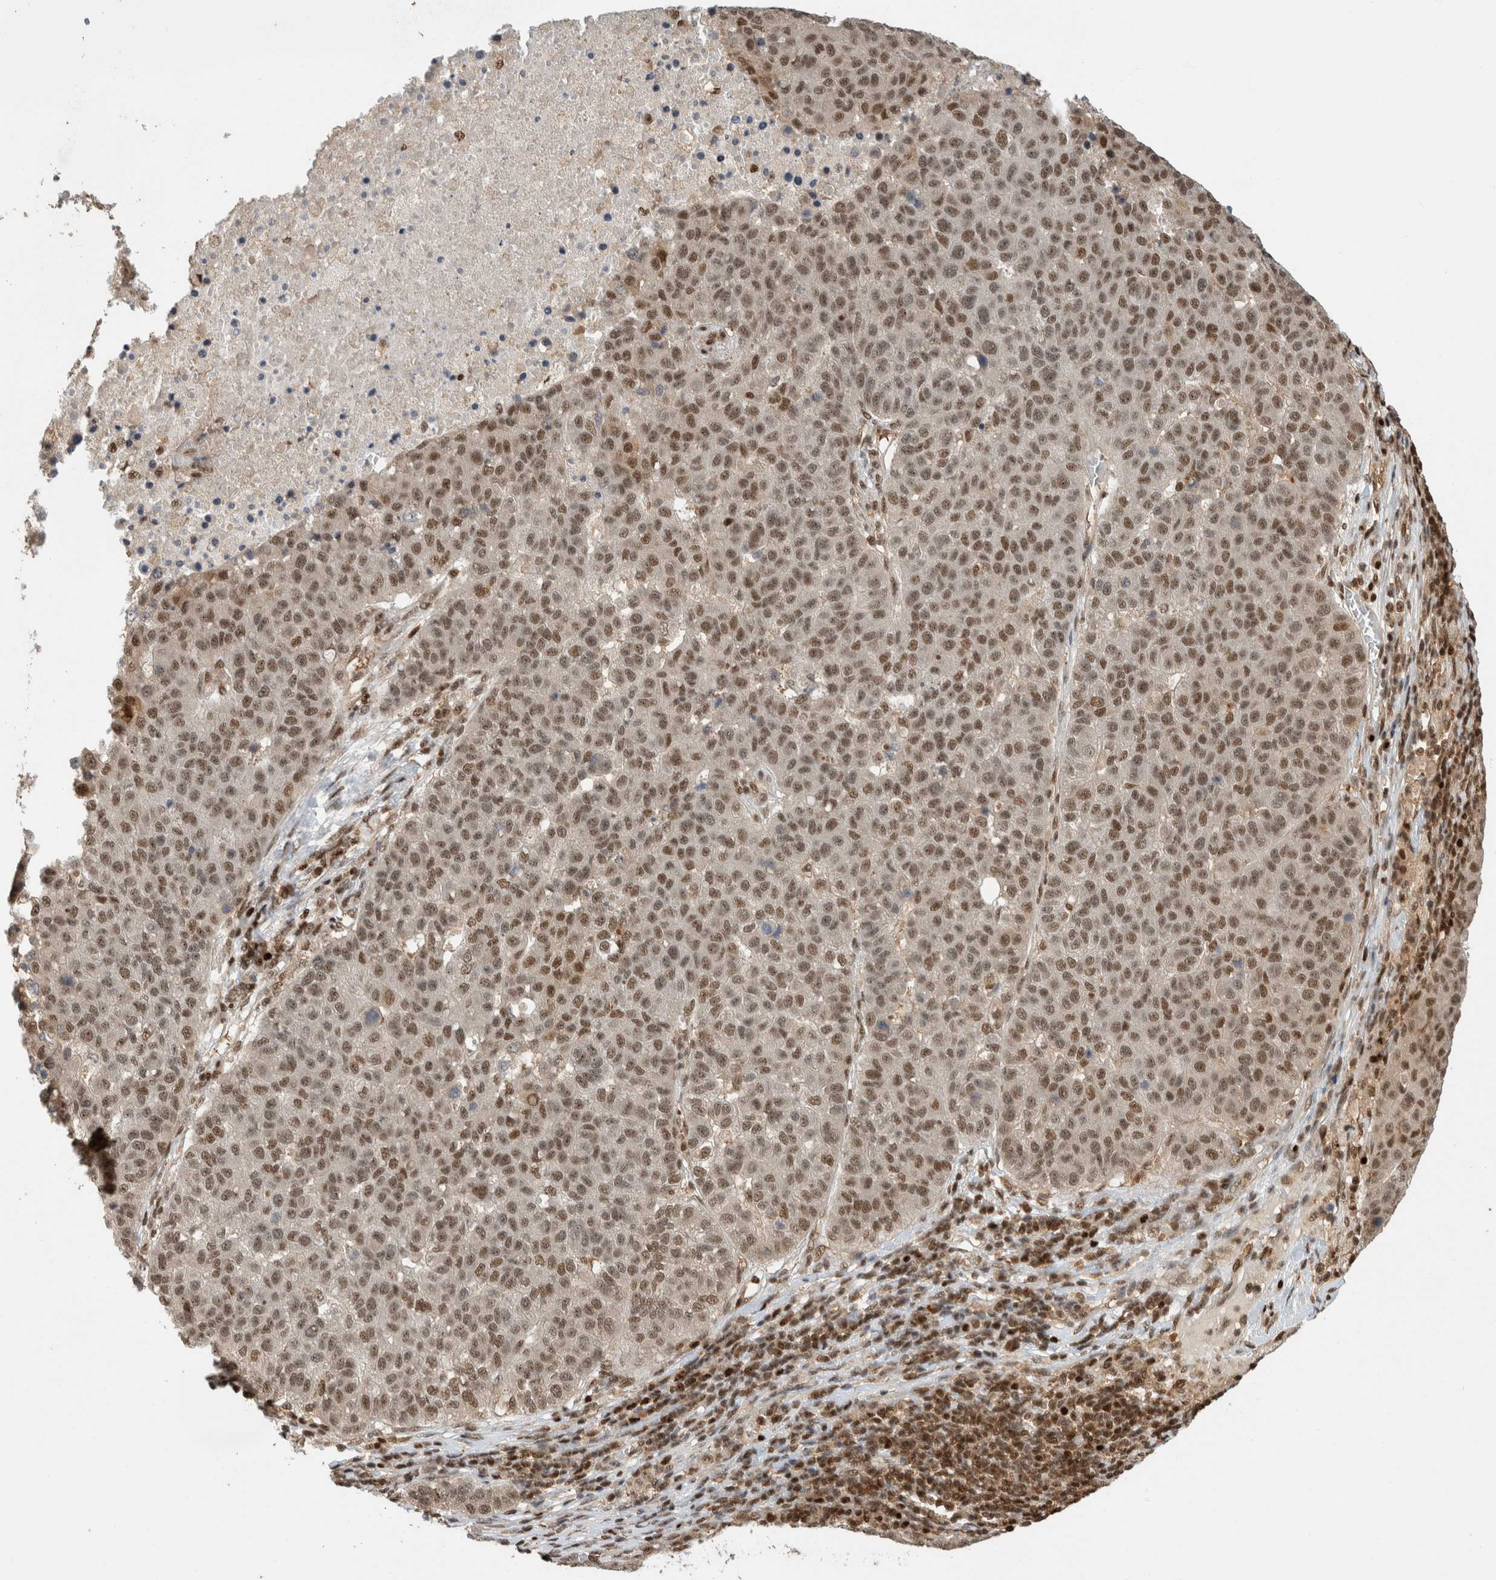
{"staining": {"intensity": "moderate", "quantity": ">75%", "location": "nuclear"}, "tissue": "pancreatic cancer", "cell_type": "Tumor cells", "image_type": "cancer", "snomed": [{"axis": "morphology", "description": "Adenocarcinoma, NOS"}, {"axis": "topography", "description": "Pancreas"}], "caption": "Adenocarcinoma (pancreatic) was stained to show a protein in brown. There is medium levels of moderate nuclear expression in approximately >75% of tumor cells.", "gene": "SNRNP40", "patient": {"sex": "female", "age": 61}}